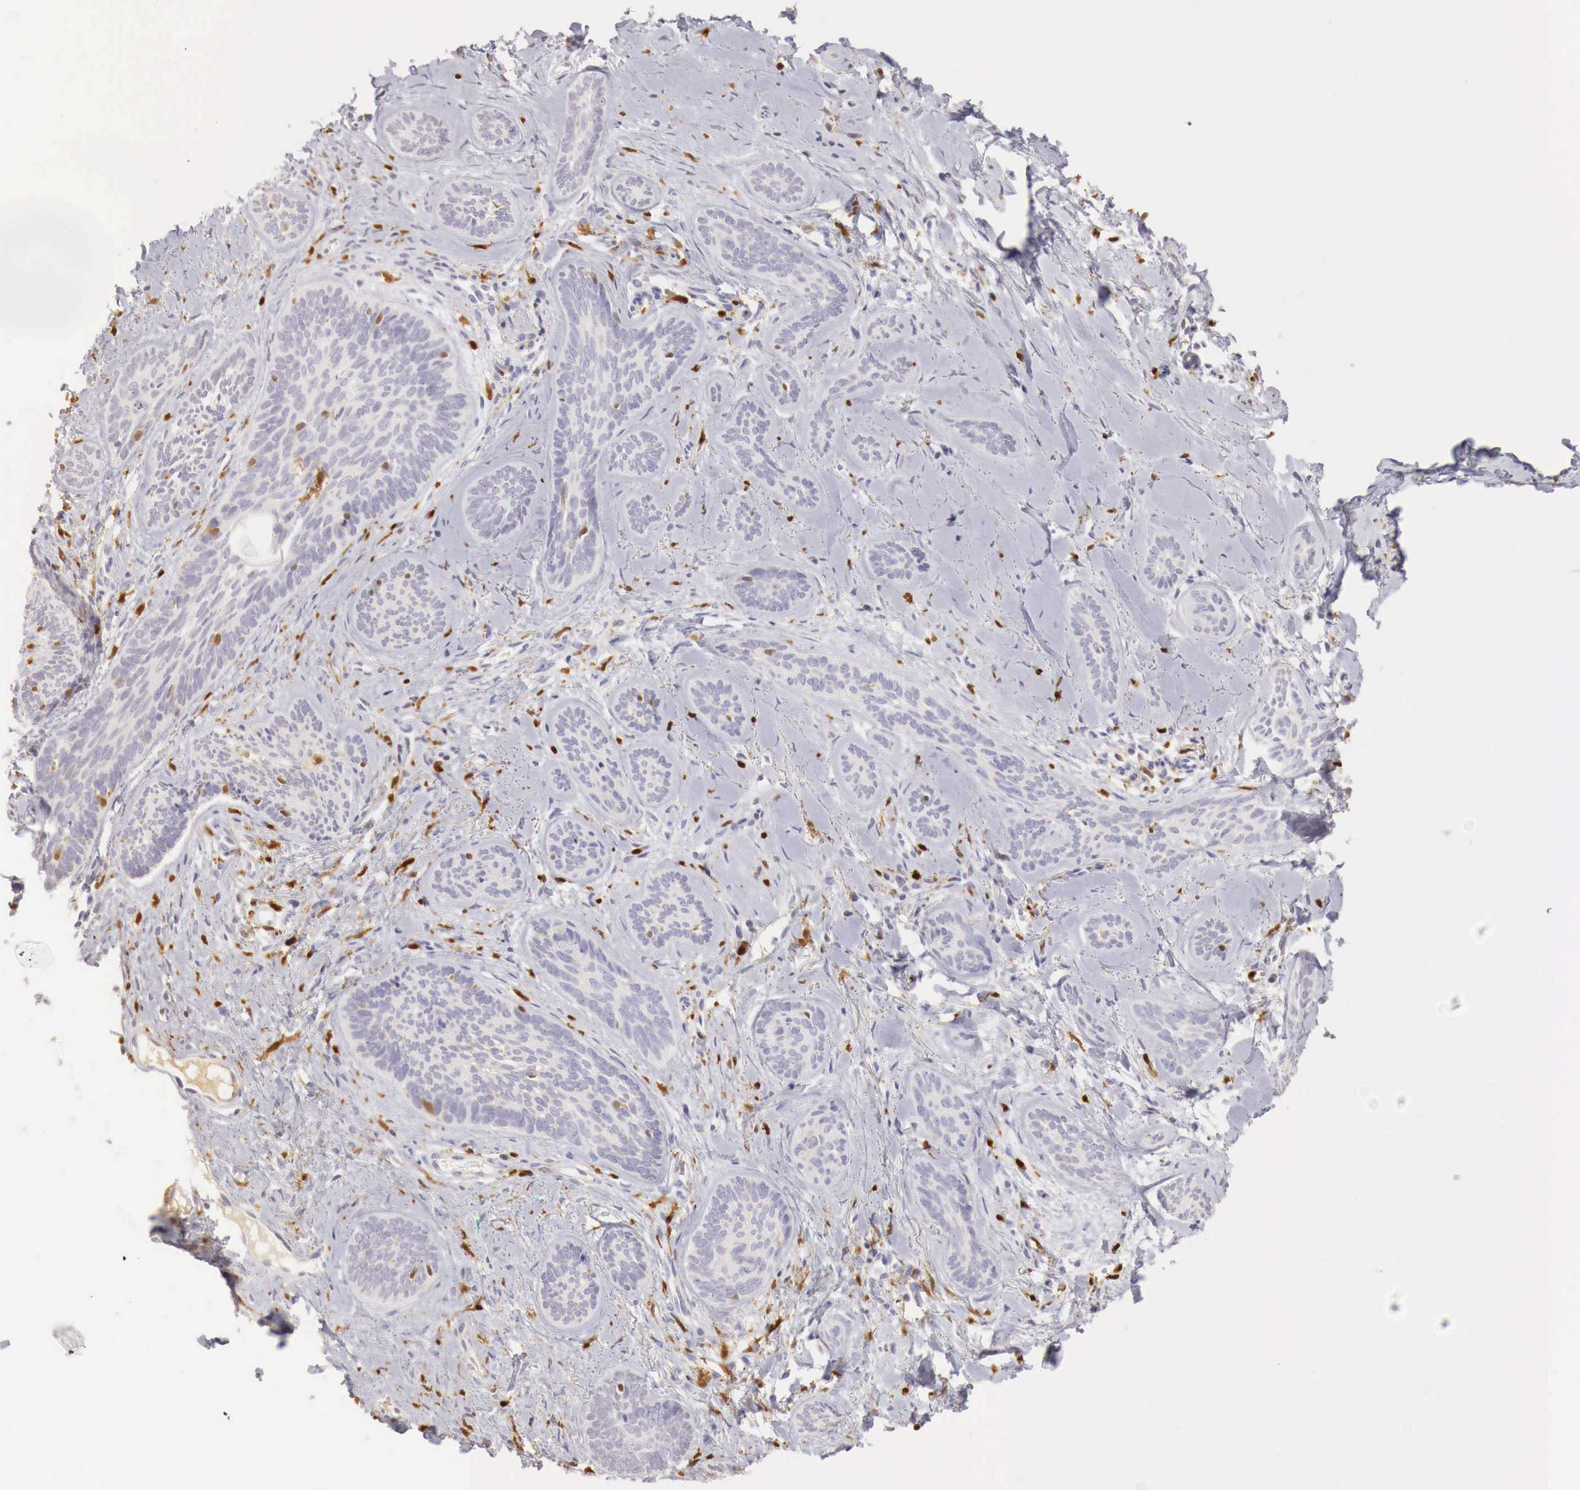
{"staining": {"intensity": "moderate", "quantity": "<25%", "location": "nuclear"}, "tissue": "skin cancer", "cell_type": "Tumor cells", "image_type": "cancer", "snomed": [{"axis": "morphology", "description": "Basal cell carcinoma"}, {"axis": "topography", "description": "Skin"}], "caption": "High-power microscopy captured an immunohistochemistry (IHC) photomicrograph of skin basal cell carcinoma, revealing moderate nuclear expression in about <25% of tumor cells.", "gene": "RENBP", "patient": {"sex": "female", "age": 81}}